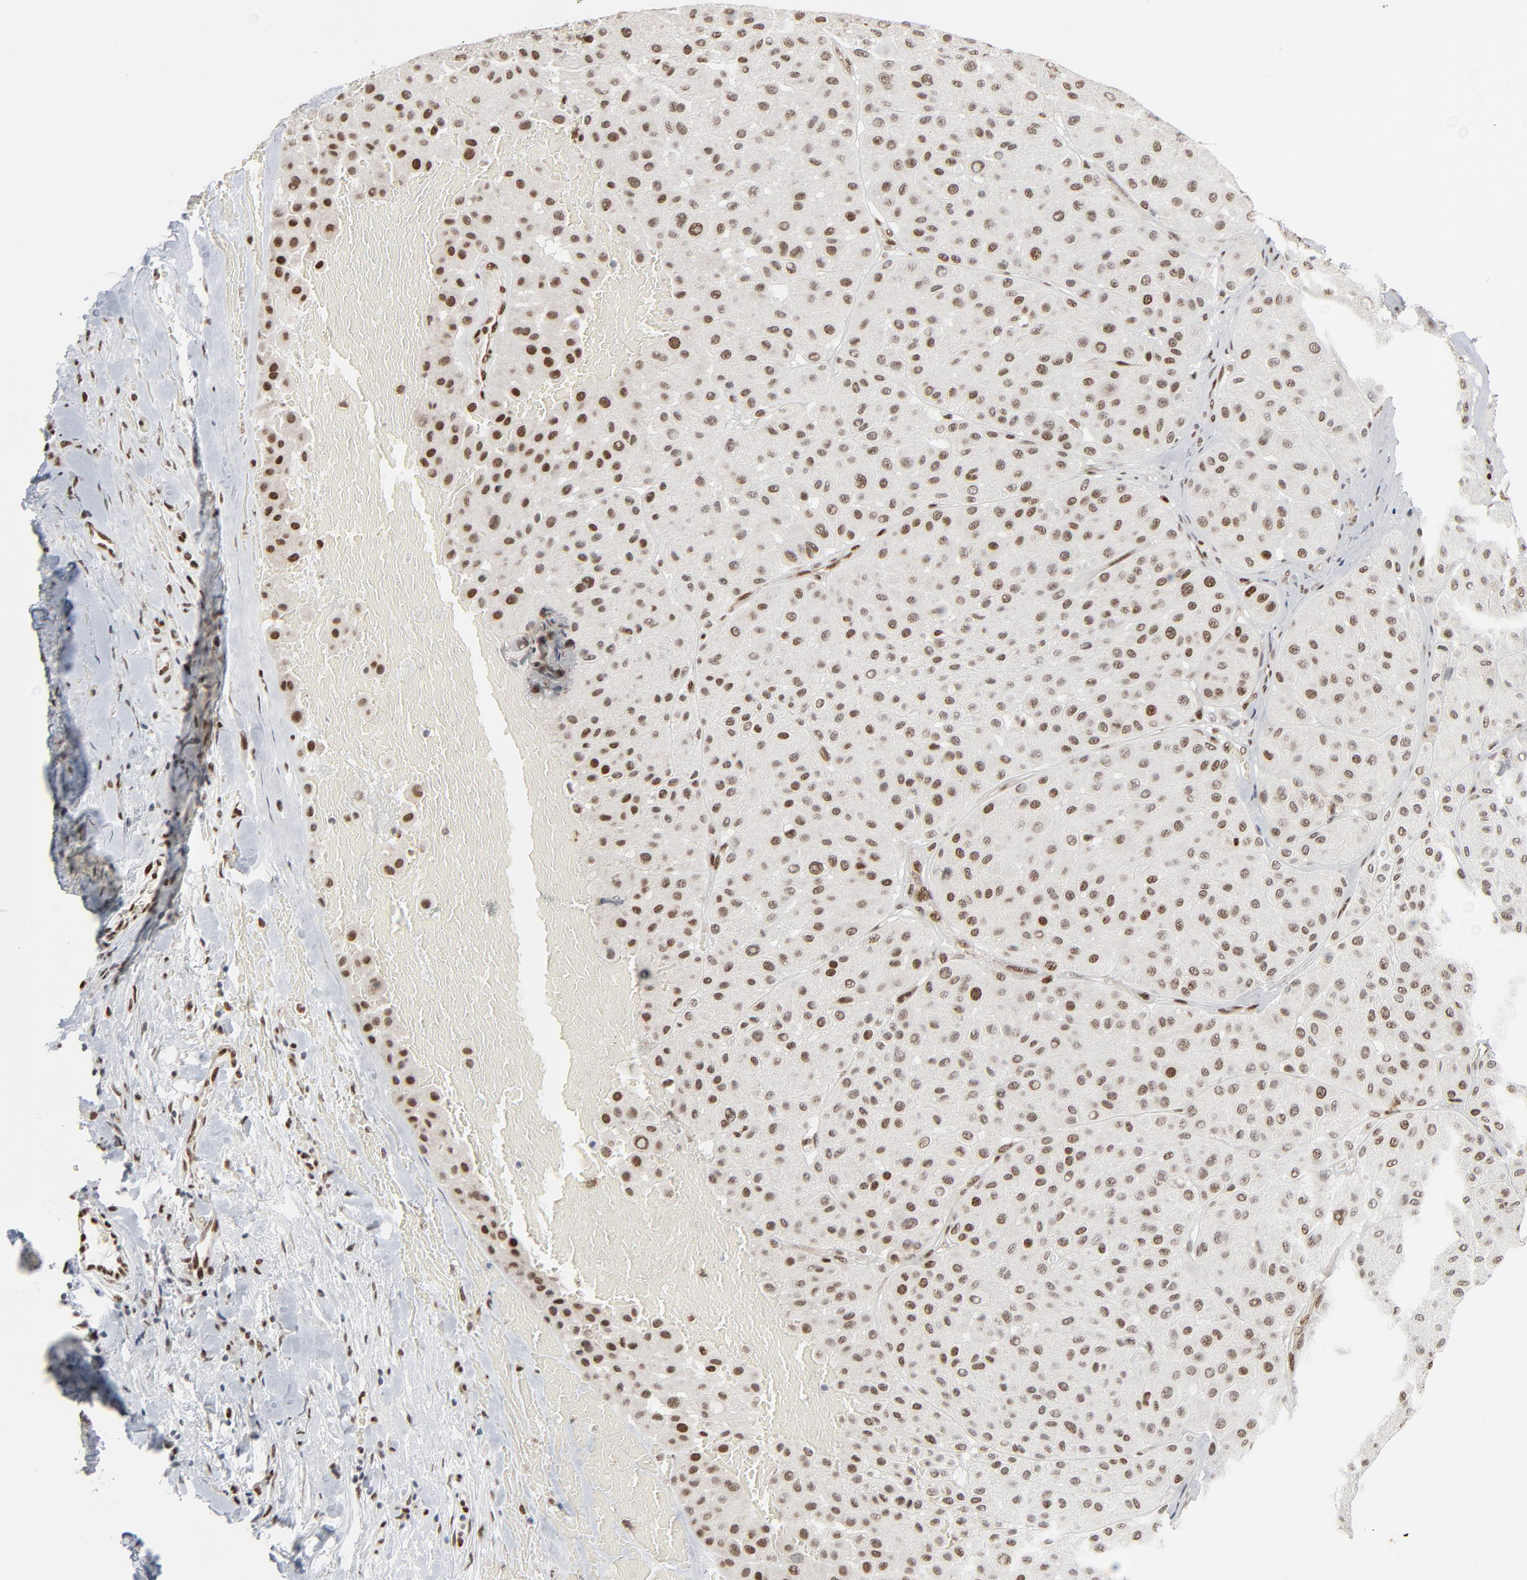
{"staining": {"intensity": "strong", "quantity": ">75%", "location": "nuclear"}, "tissue": "melanoma", "cell_type": "Tumor cells", "image_type": "cancer", "snomed": [{"axis": "morphology", "description": "Normal tissue, NOS"}, {"axis": "morphology", "description": "Malignant melanoma, Metastatic site"}, {"axis": "topography", "description": "Skin"}], "caption": "Strong nuclear positivity is present in about >75% of tumor cells in melanoma.", "gene": "CUX1", "patient": {"sex": "male", "age": 41}}